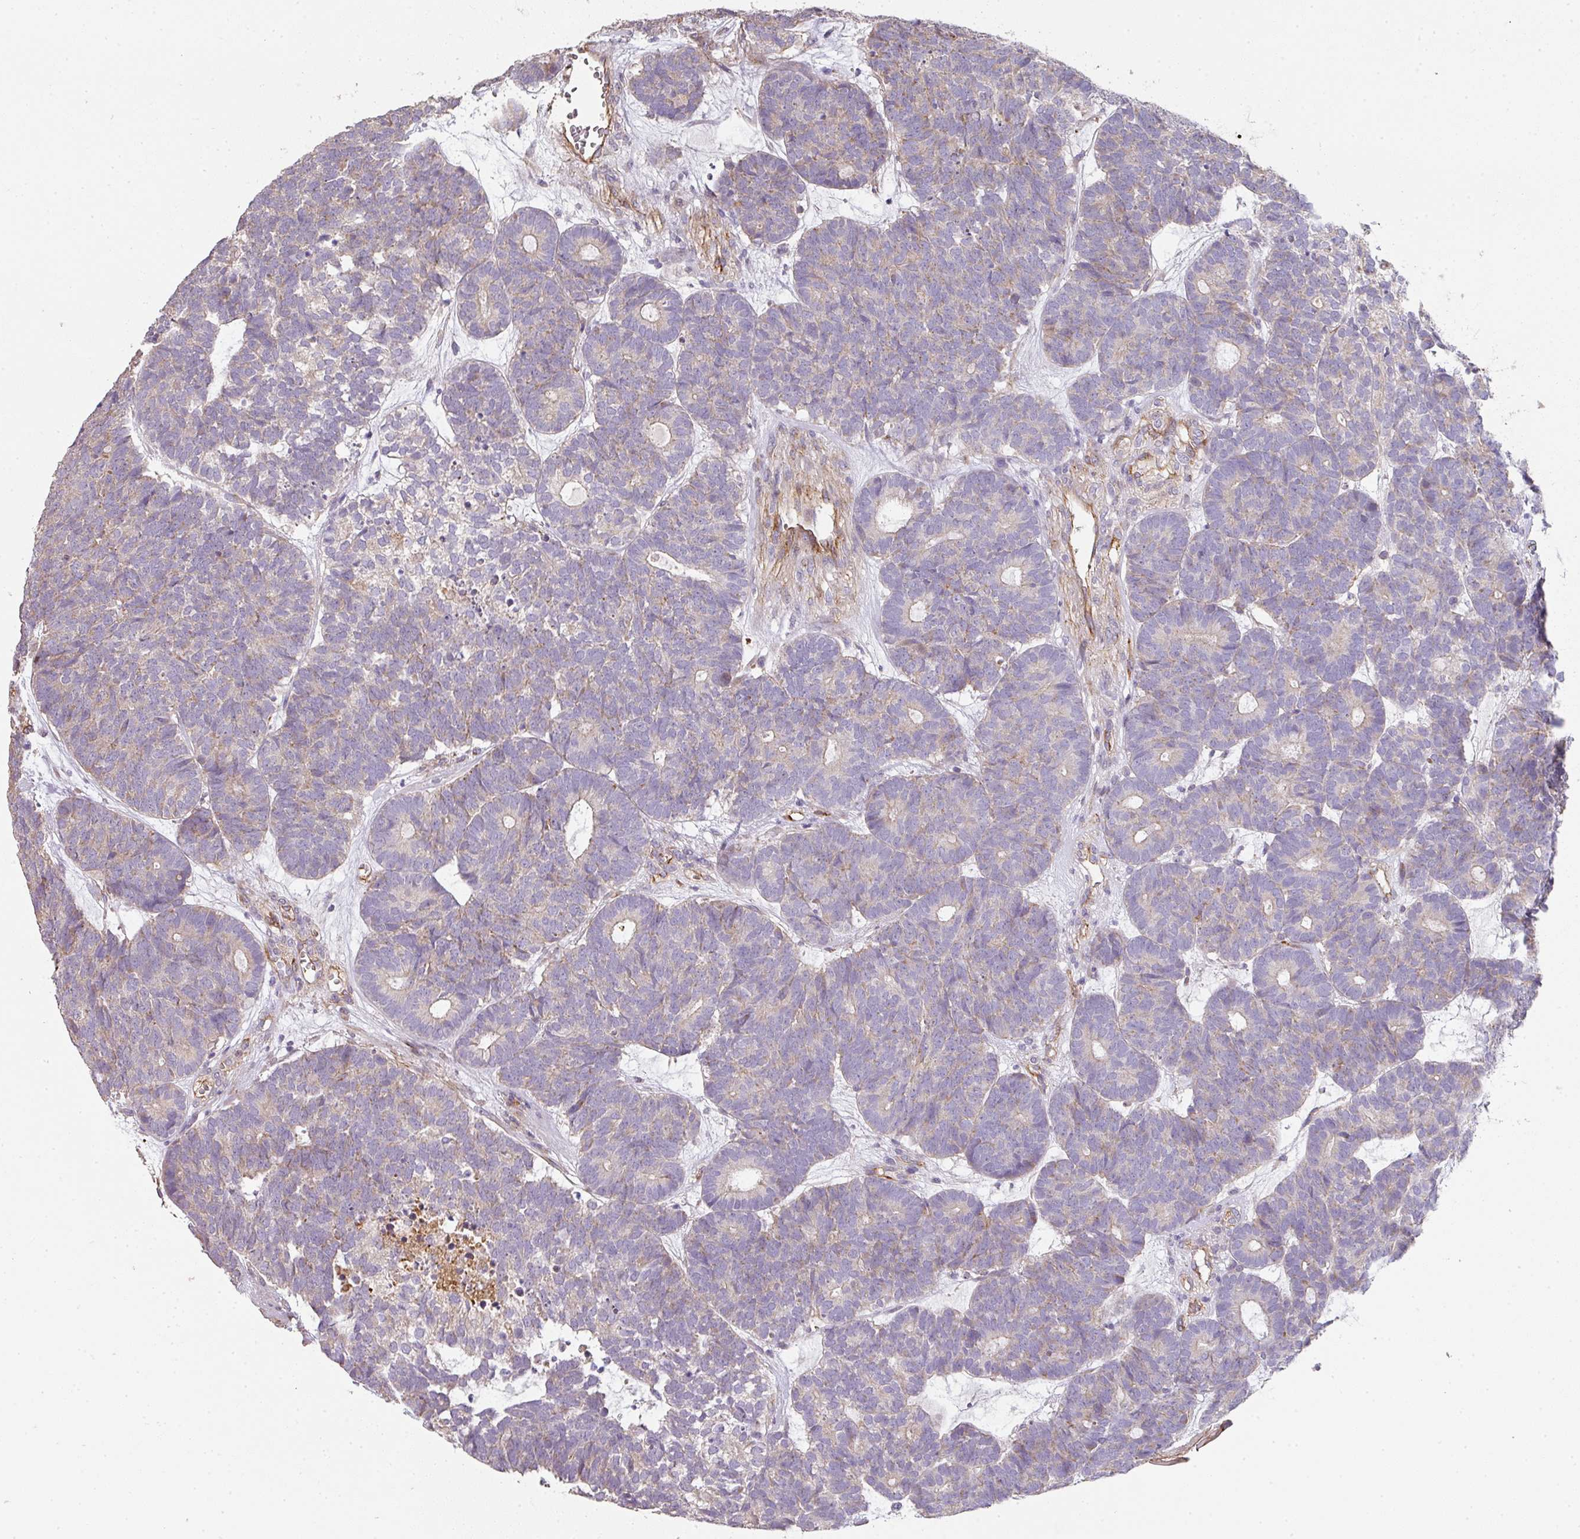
{"staining": {"intensity": "negative", "quantity": "none", "location": "none"}, "tissue": "head and neck cancer", "cell_type": "Tumor cells", "image_type": "cancer", "snomed": [{"axis": "morphology", "description": "Adenocarcinoma, NOS"}, {"axis": "topography", "description": "Head-Neck"}], "caption": "Immunohistochemical staining of head and neck cancer (adenocarcinoma) reveals no significant staining in tumor cells. (Stains: DAB immunohistochemistry with hematoxylin counter stain, Microscopy: brightfield microscopy at high magnification).", "gene": "PCDH1", "patient": {"sex": "female", "age": 81}}